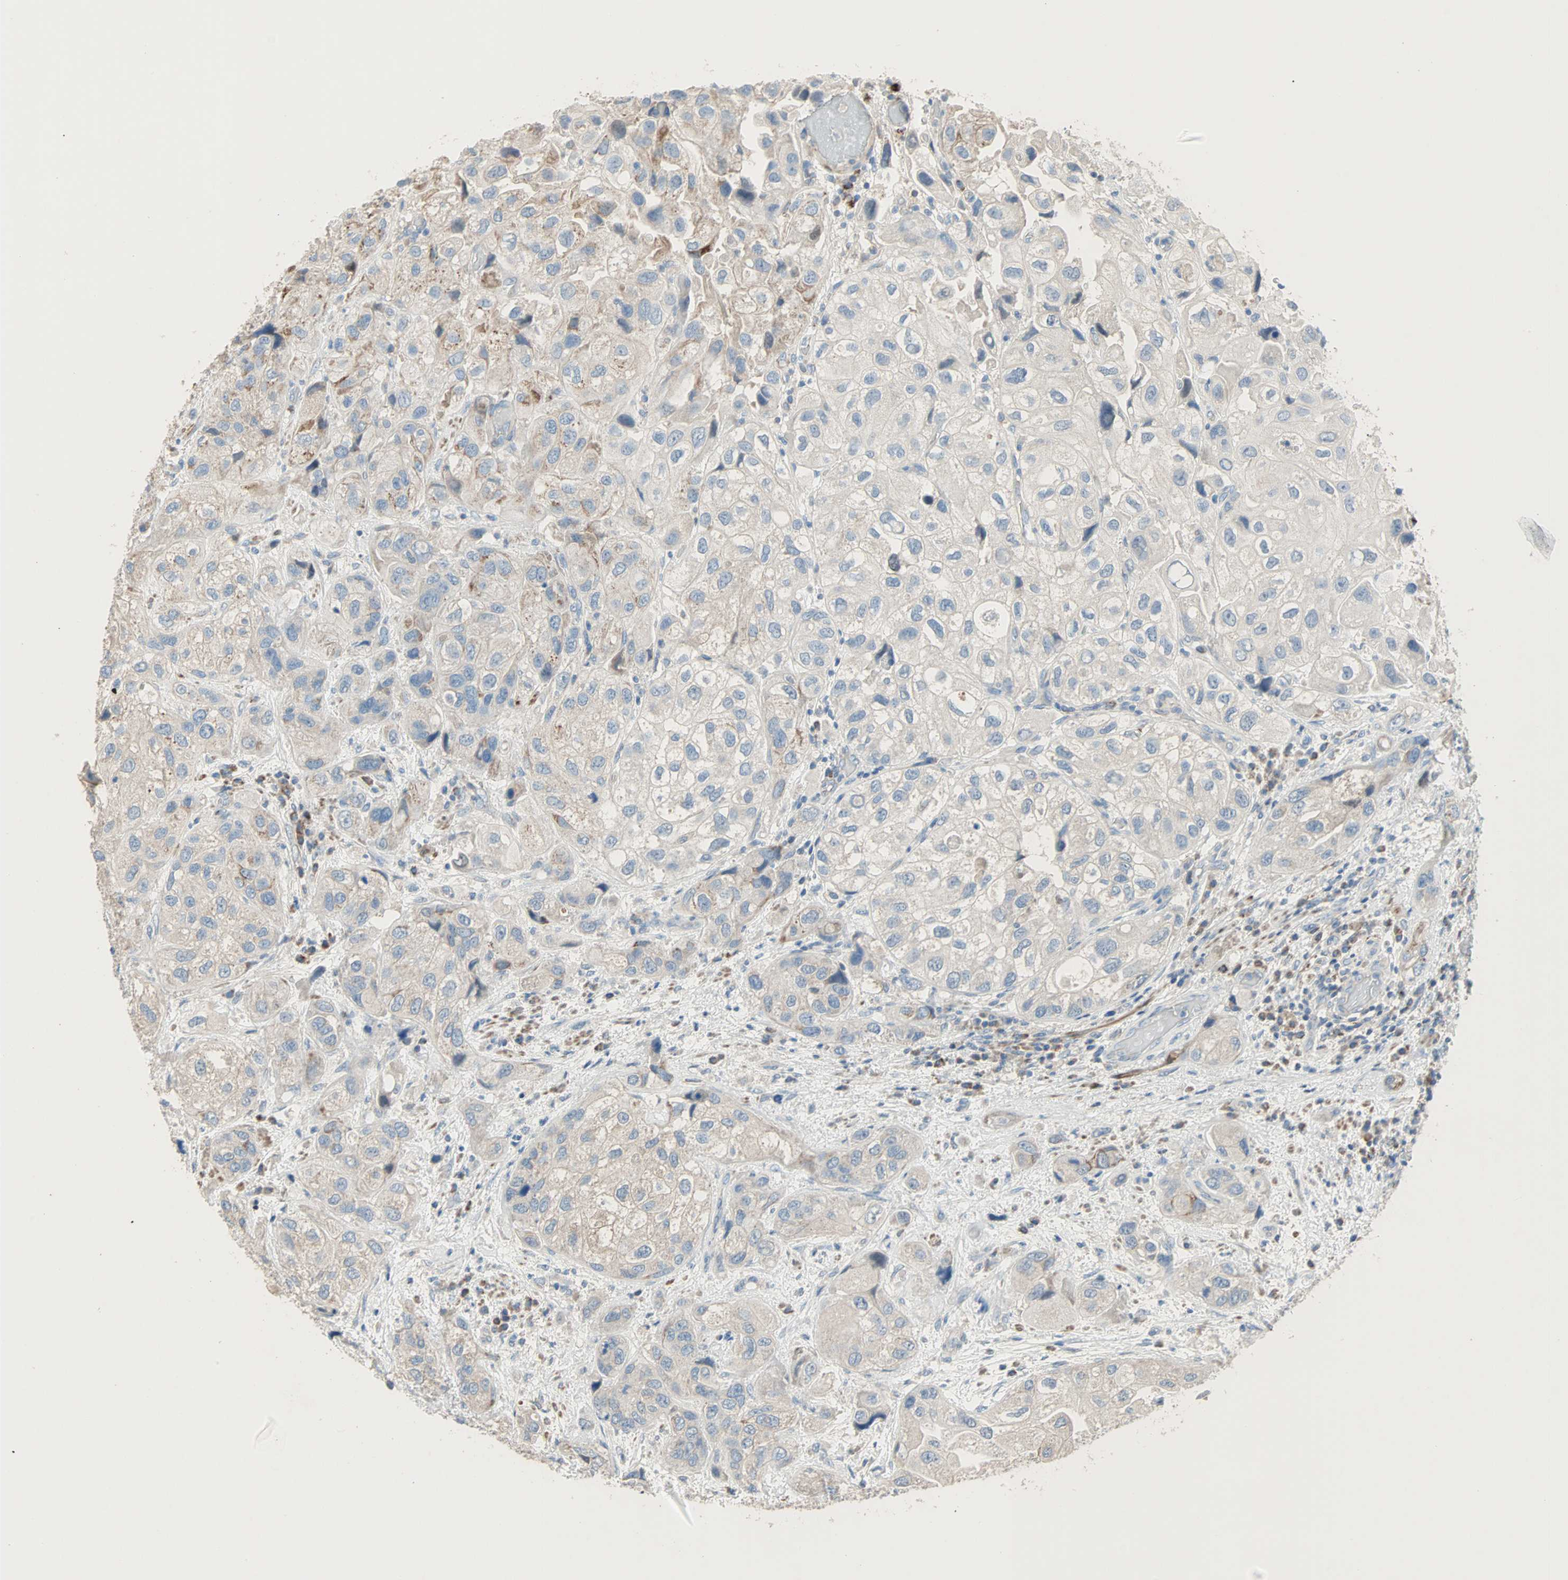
{"staining": {"intensity": "weak", "quantity": "<25%", "location": "cytoplasmic/membranous"}, "tissue": "urothelial cancer", "cell_type": "Tumor cells", "image_type": "cancer", "snomed": [{"axis": "morphology", "description": "Urothelial carcinoma, High grade"}, {"axis": "topography", "description": "Urinary bladder"}], "caption": "Immunohistochemistry histopathology image of human urothelial cancer stained for a protein (brown), which exhibits no staining in tumor cells.", "gene": "ACVRL1", "patient": {"sex": "female", "age": 64}}